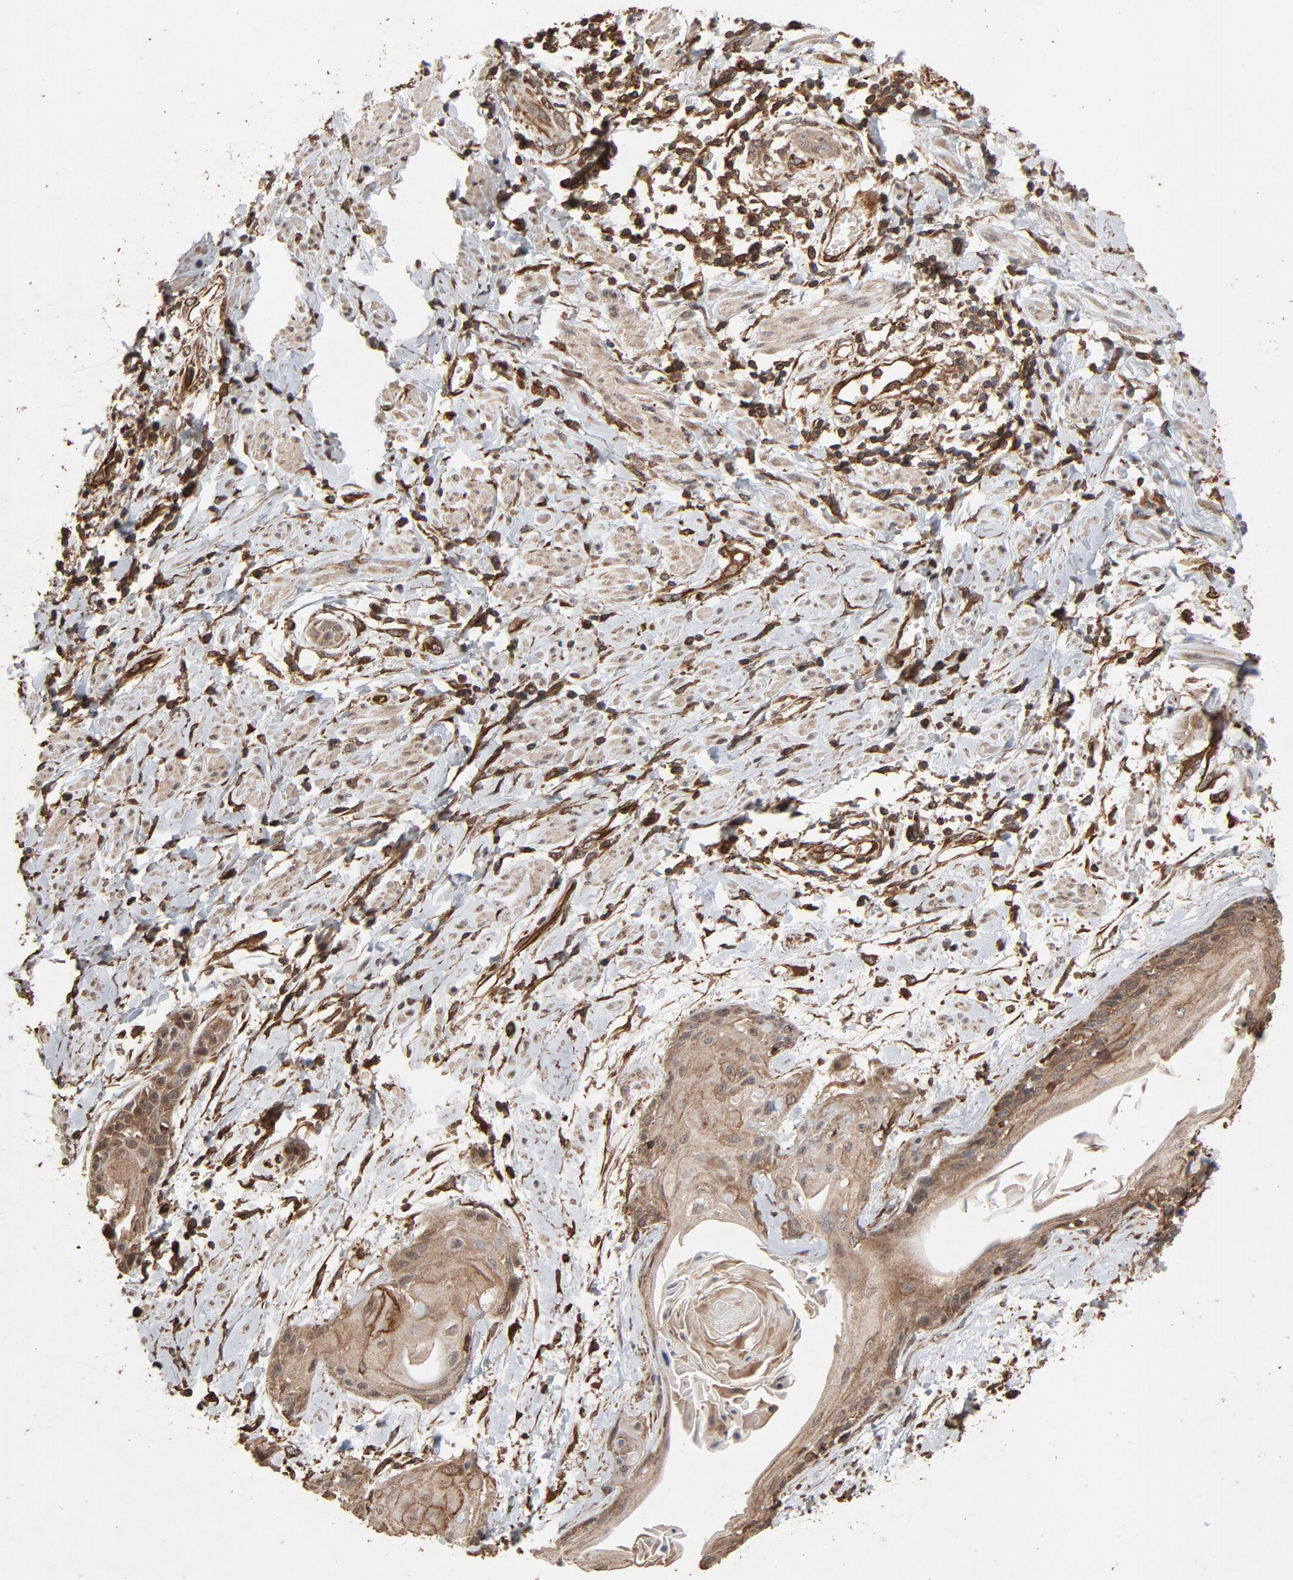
{"staining": {"intensity": "moderate", "quantity": "25%-75%", "location": "cytoplasmic/membranous"}, "tissue": "cervical cancer", "cell_type": "Tumor cells", "image_type": "cancer", "snomed": [{"axis": "morphology", "description": "Squamous cell carcinoma, NOS"}, {"axis": "topography", "description": "Cervix"}], "caption": "Cervical cancer stained with immunohistochemistry (IHC) exhibits moderate cytoplasmic/membranous positivity in about 25%-75% of tumor cells.", "gene": "RPS6KA6", "patient": {"sex": "female", "age": 57}}